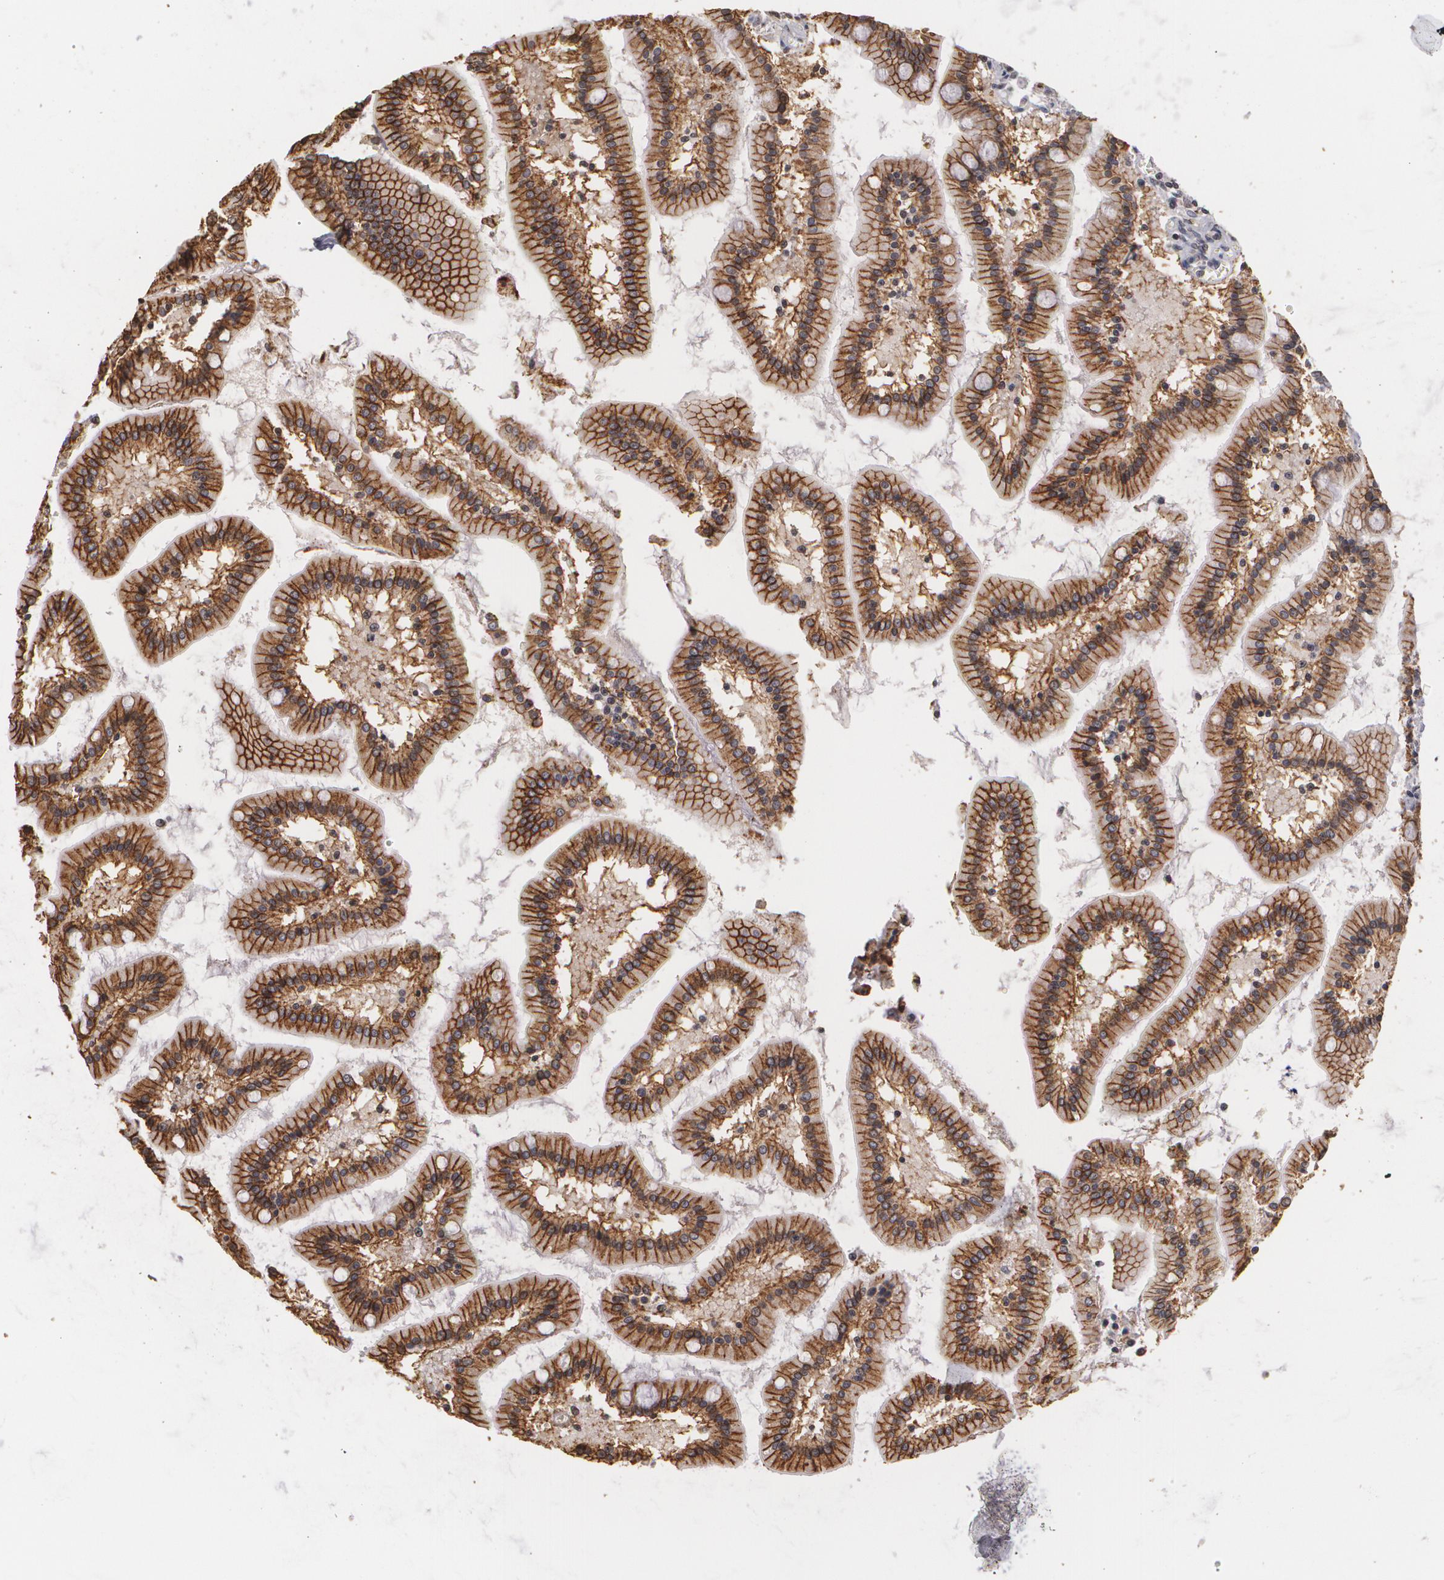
{"staining": {"intensity": "weak", "quantity": ">75%", "location": "cytoplasmic/membranous"}, "tissue": "small intestine", "cell_type": "Glandular cells", "image_type": "normal", "snomed": [{"axis": "morphology", "description": "Normal tissue, NOS"}, {"axis": "topography", "description": "Small intestine"}], "caption": "This is a micrograph of IHC staining of benign small intestine, which shows weak expression in the cytoplasmic/membranous of glandular cells.", "gene": "THRB", "patient": {"sex": "male", "age": 59}}